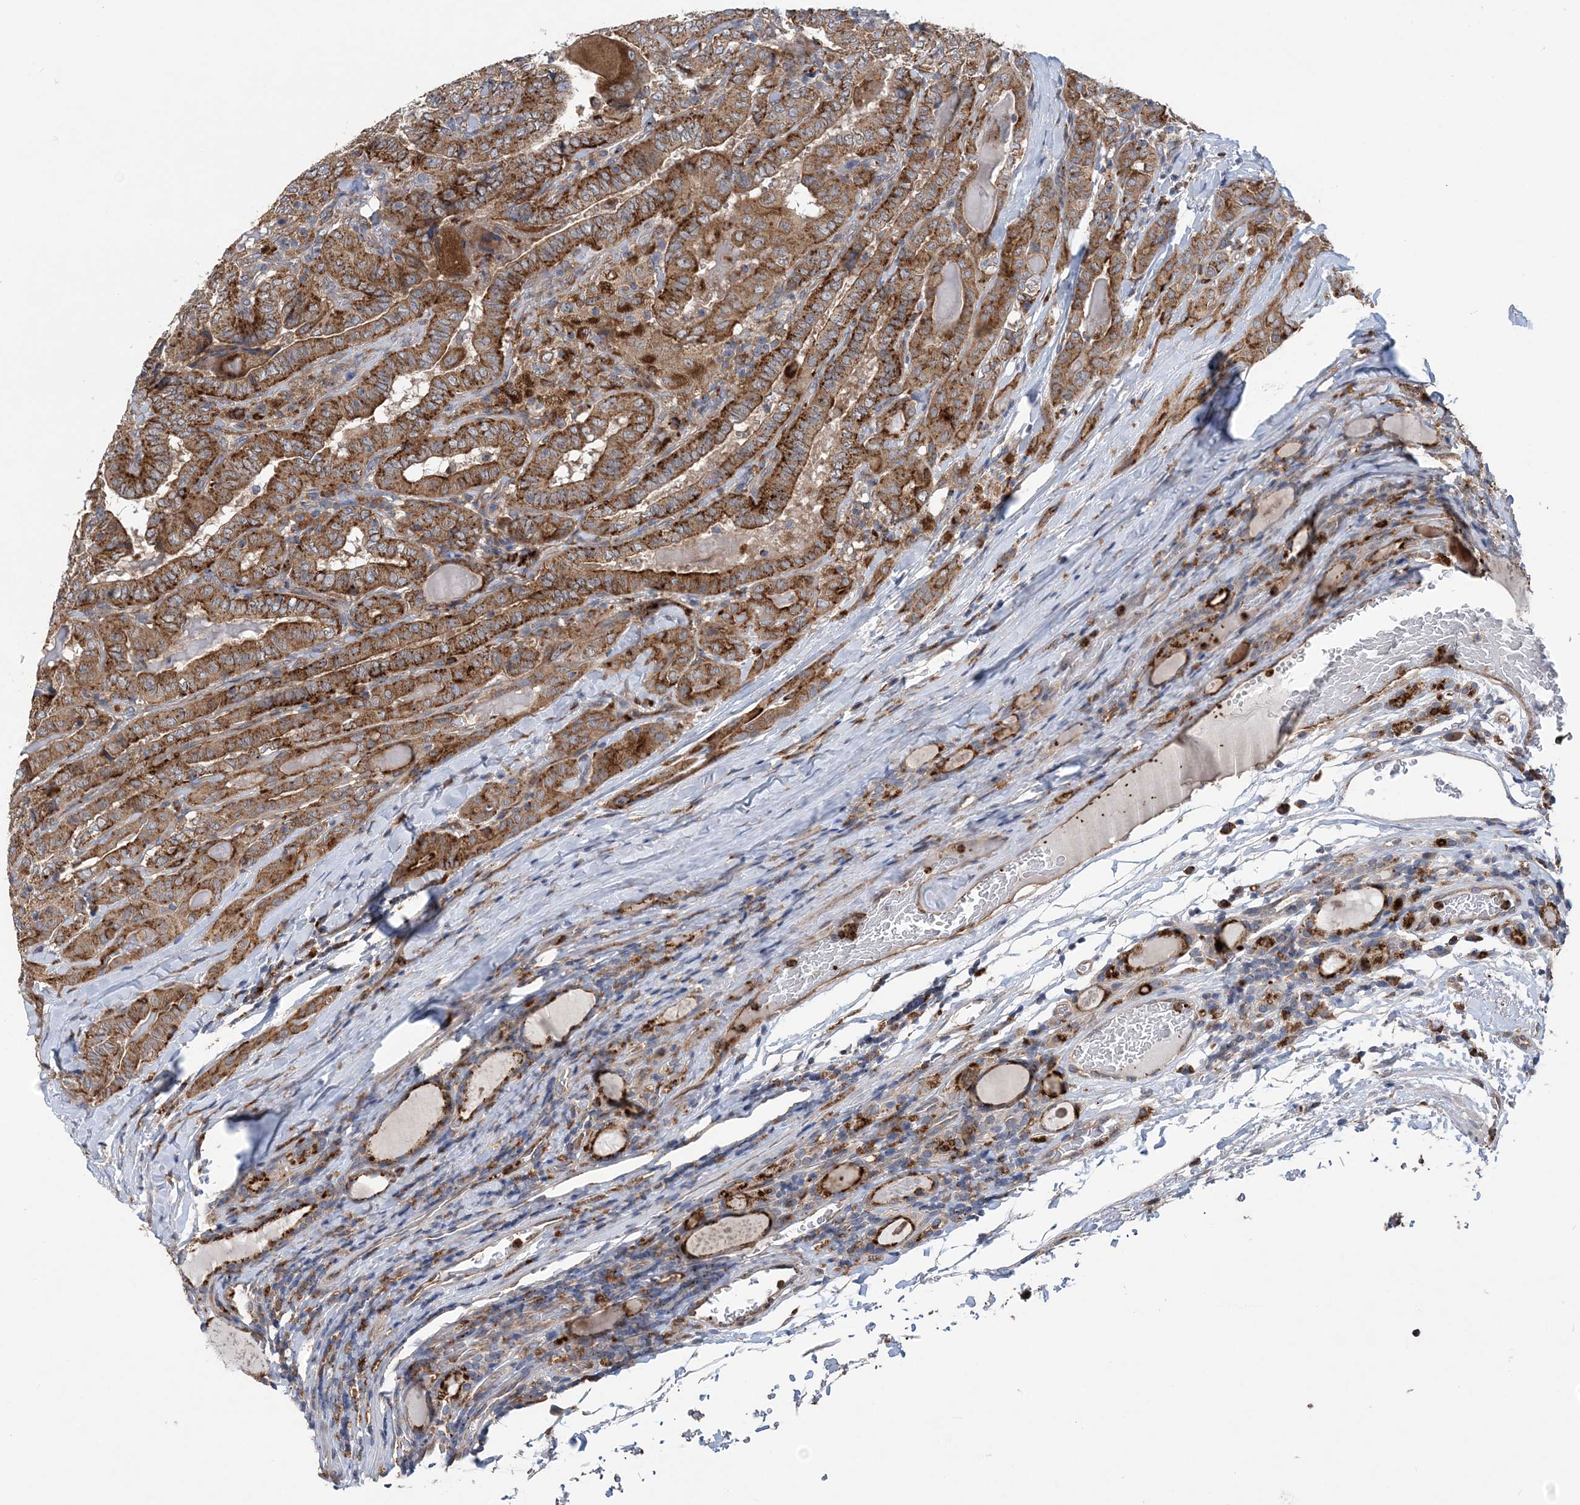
{"staining": {"intensity": "strong", "quantity": ">75%", "location": "cytoplasmic/membranous"}, "tissue": "thyroid cancer", "cell_type": "Tumor cells", "image_type": "cancer", "snomed": [{"axis": "morphology", "description": "Papillary adenocarcinoma, NOS"}, {"axis": "topography", "description": "Thyroid gland"}], "caption": "This is a histology image of IHC staining of thyroid cancer, which shows strong positivity in the cytoplasmic/membranous of tumor cells.", "gene": "PTTG1IP", "patient": {"sex": "female", "age": 72}}